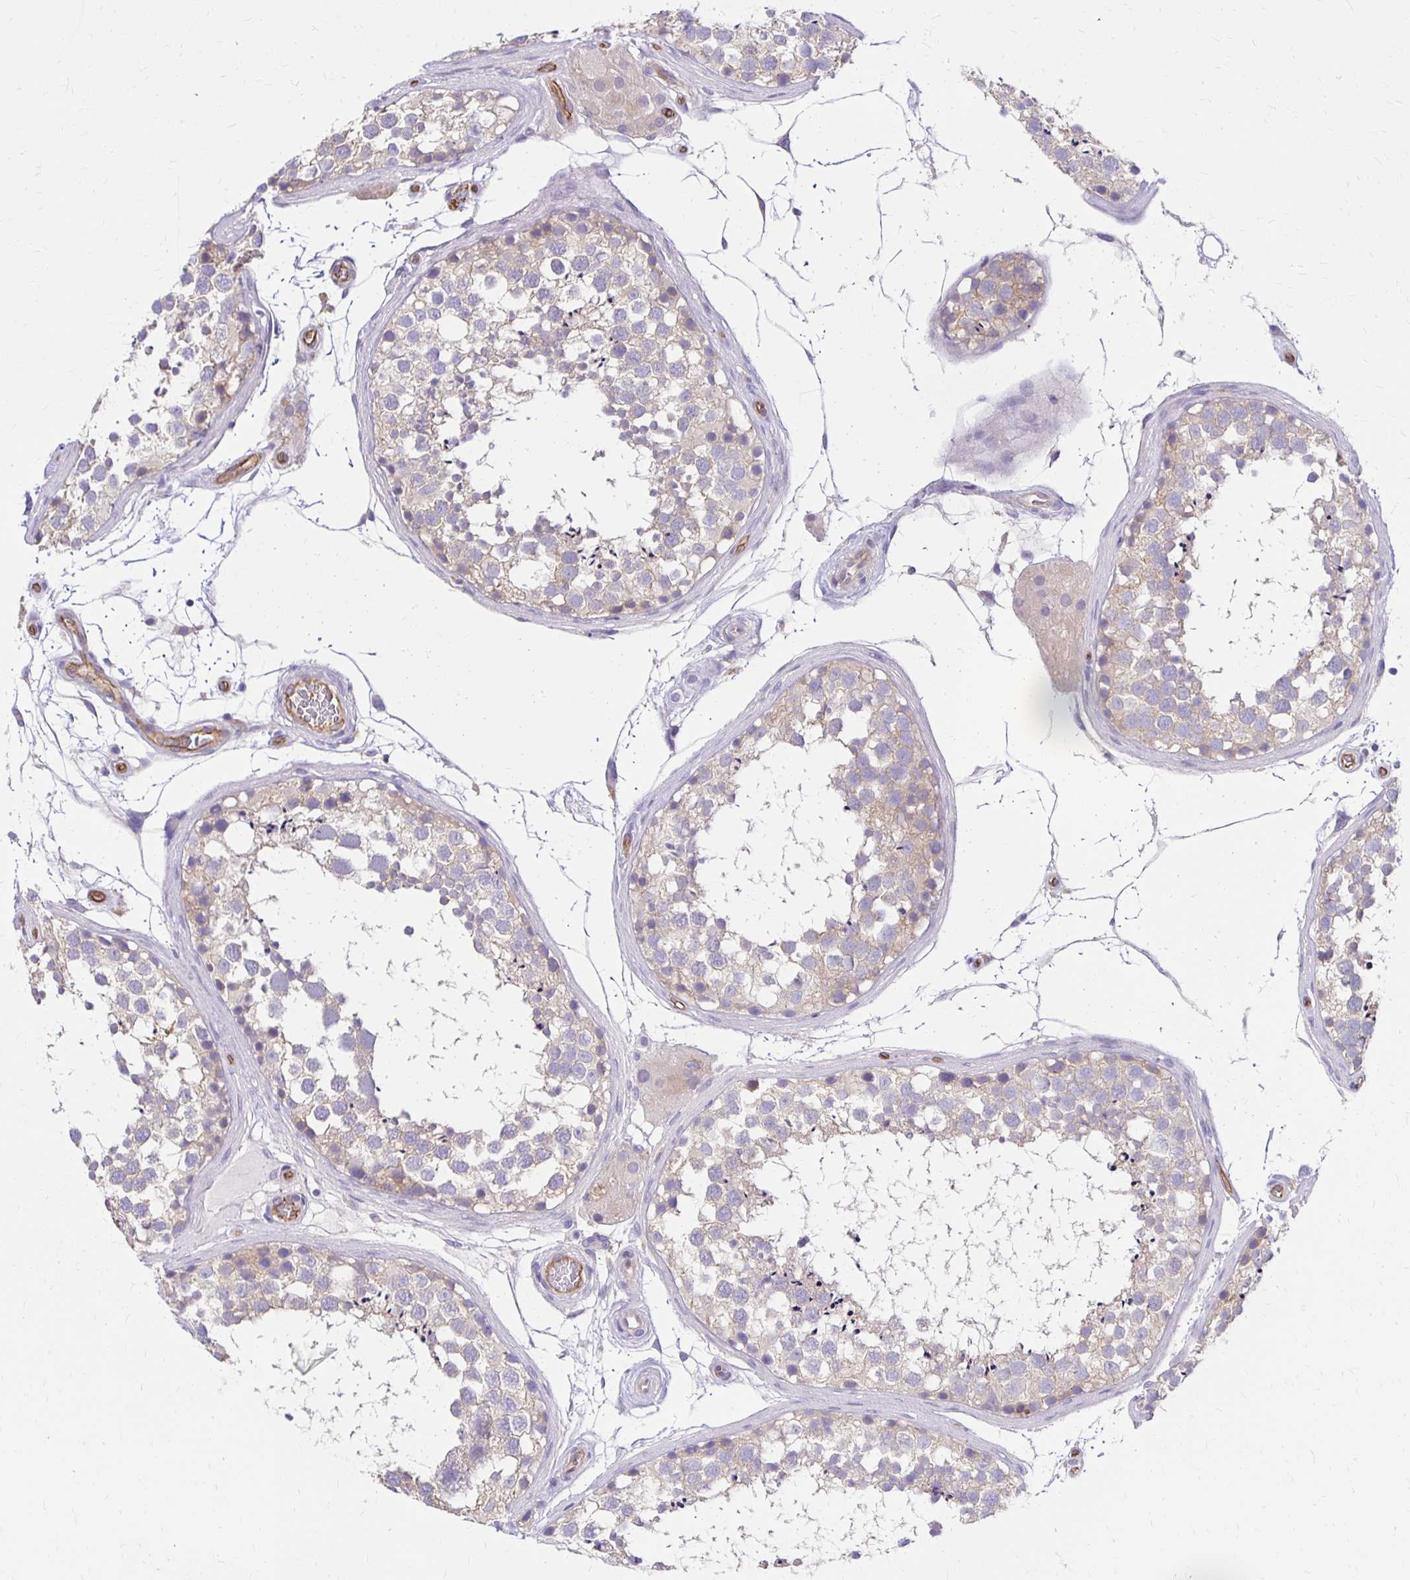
{"staining": {"intensity": "weak", "quantity": "25%-75%", "location": "cytoplasmic/membranous"}, "tissue": "testis", "cell_type": "Cells in seminiferous ducts", "image_type": "normal", "snomed": [{"axis": "morphology", "description": "Normal tissue, NOS"}, {"axis": "morphology", "description": "Seminoma, NOS"}, {"axis": "topography", "description": "Testis"}], "caption": "Cells in seminiferous ducts show low levels of weak cytoplasmic/membranous expression in about 25%-75% of cells in unremarkable human testis.", "gene": "TTYH1", "patient": {"sex": "male", "age": 65}}